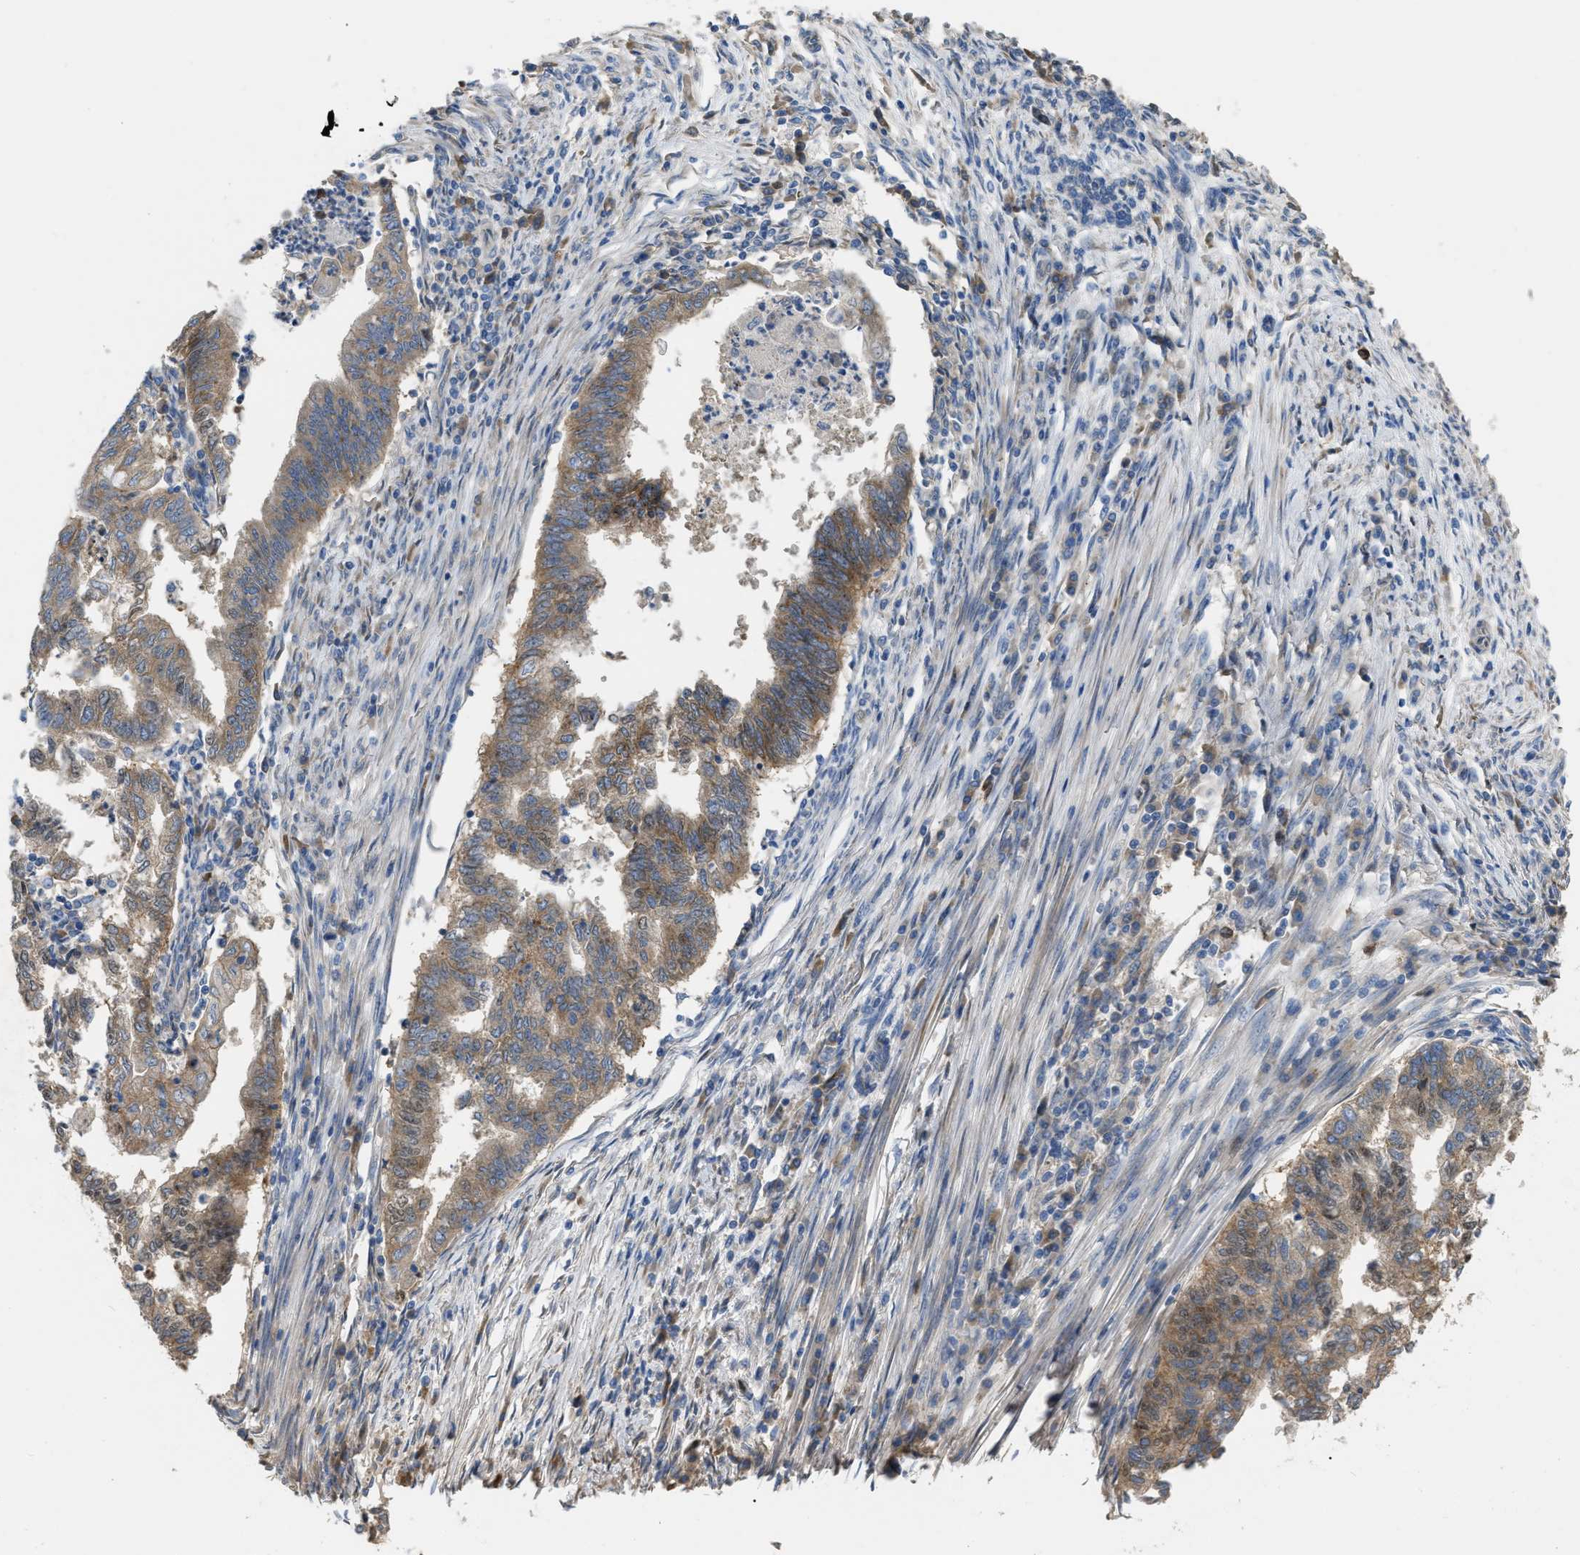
{"staining": {"intensity": "moderate", "quantity": ">75%", "location": "cytoplasmic/membranous,nuclear"}, "tissue": "endometrial cancer", "cell_type": "Tumor cells", "image_type": "cancer", "snomed": [{"axis": "morphology", "description": "Polyp, NOS"}, {"axis": "morphology", "description": "Adenocarcinoma, NOS"}, {"axis": "morphology", "description": "Adenoma, NOS"}, {"axis": "topography", "description": "Endometrium"}], "caption": "Polyp (endometrial) stained for a protein (brown) reveals moderate cytoplasmic/membranous and nuclear positive positivity in about >75% of tumor cells.", "gene": "DHX58", "patient": {"sex": "female", "age": 79}}